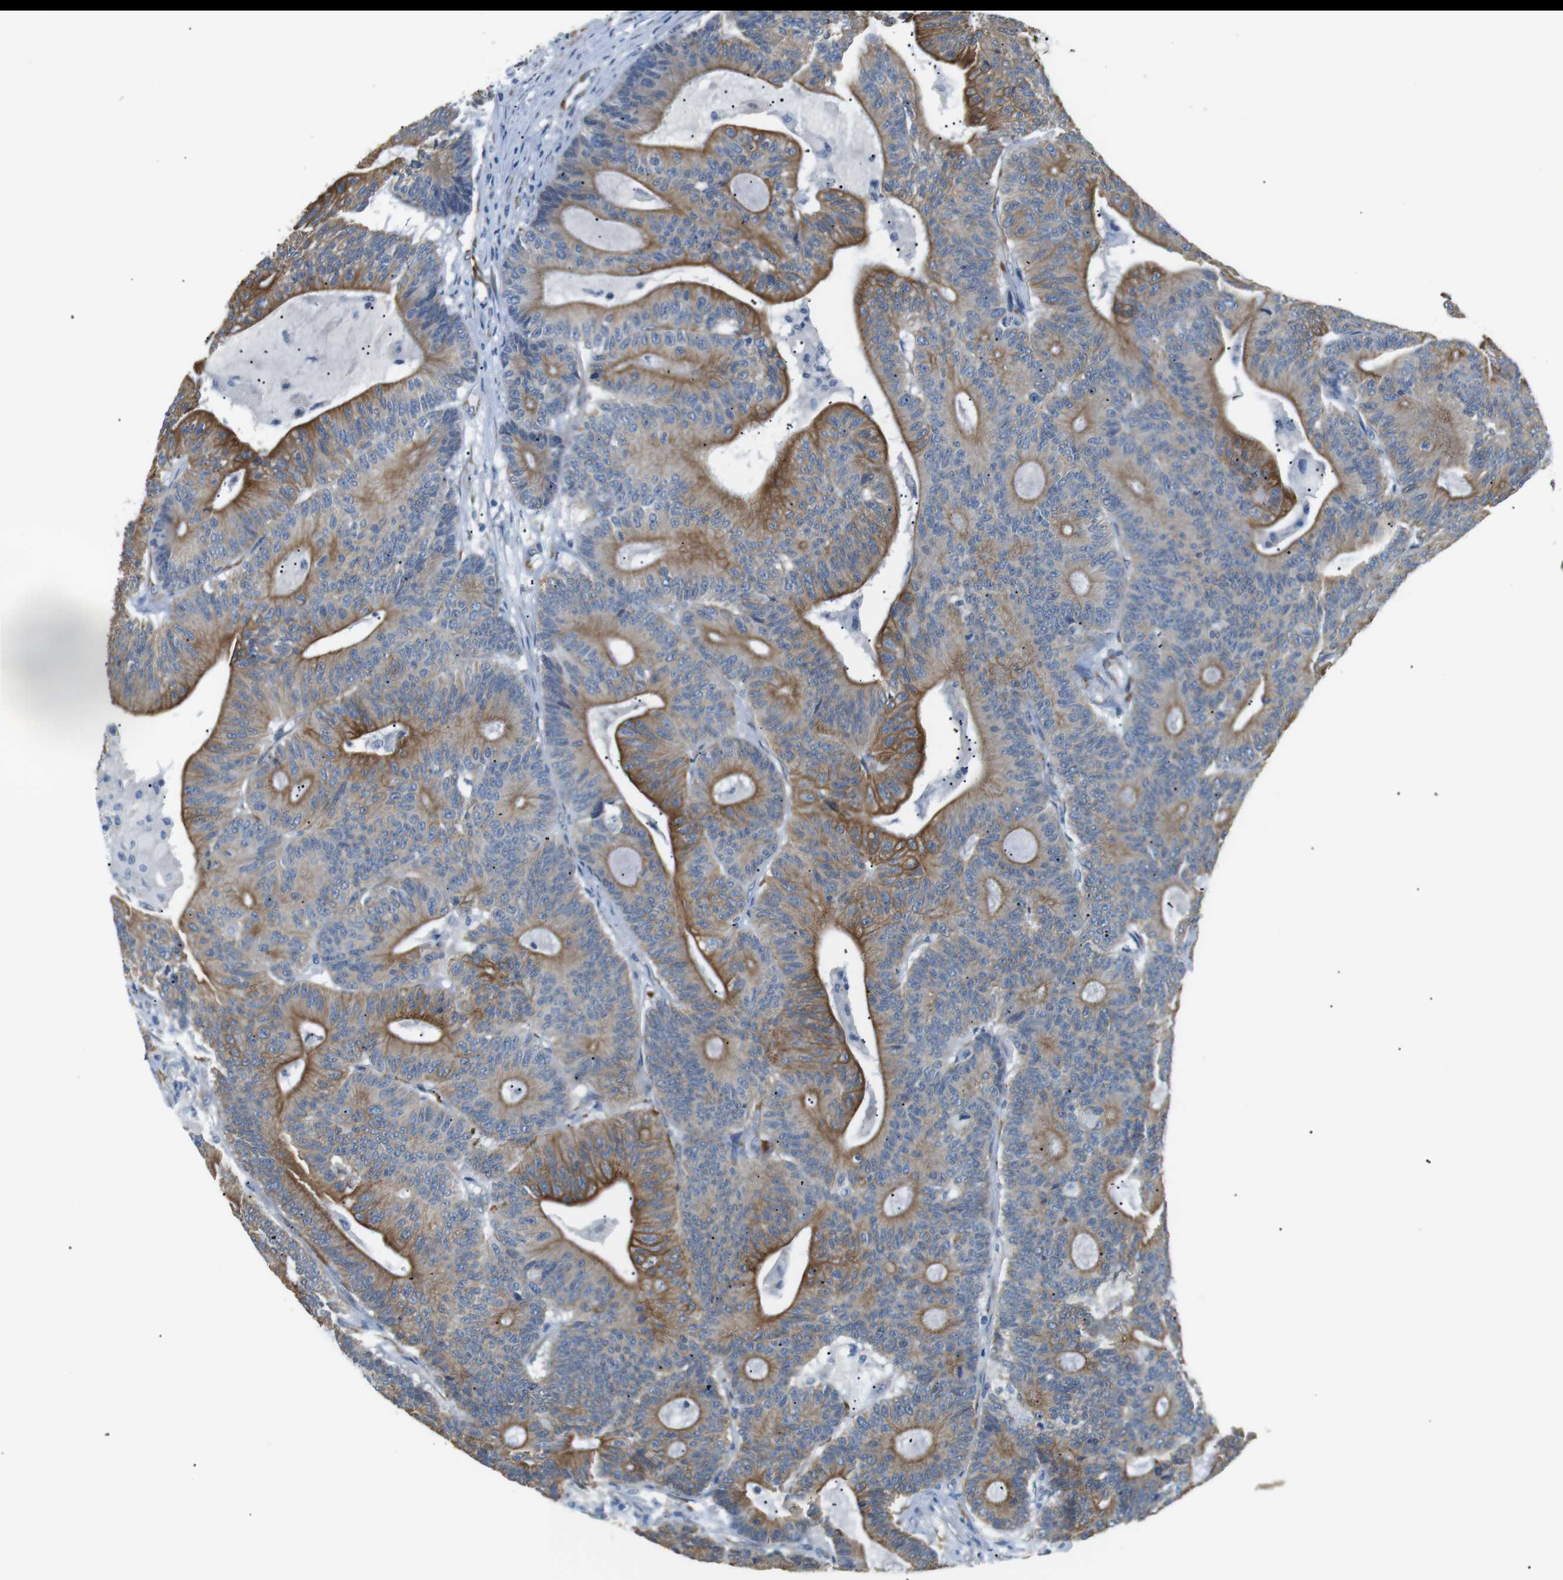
{"staining": {"intensity": "moderate", "quantity": ">75%", "location": "cytoplasmic/membranous"}, "tissue": "colorectal cancer", "cell_type": "Tumor cells", "image_type": "cancer", "snomed": [{"axis": "morphology", "description": "Adenocarcinoma, NOS"}, {"axis": "topography", "description": "Colon"}], "caption": "Colorectal adenocarcinoma stained with a protein marker reveals moderate staining in tumor cells.", "gene": "UNC5CL", "patient": {"sex": "female", "age": 84}}